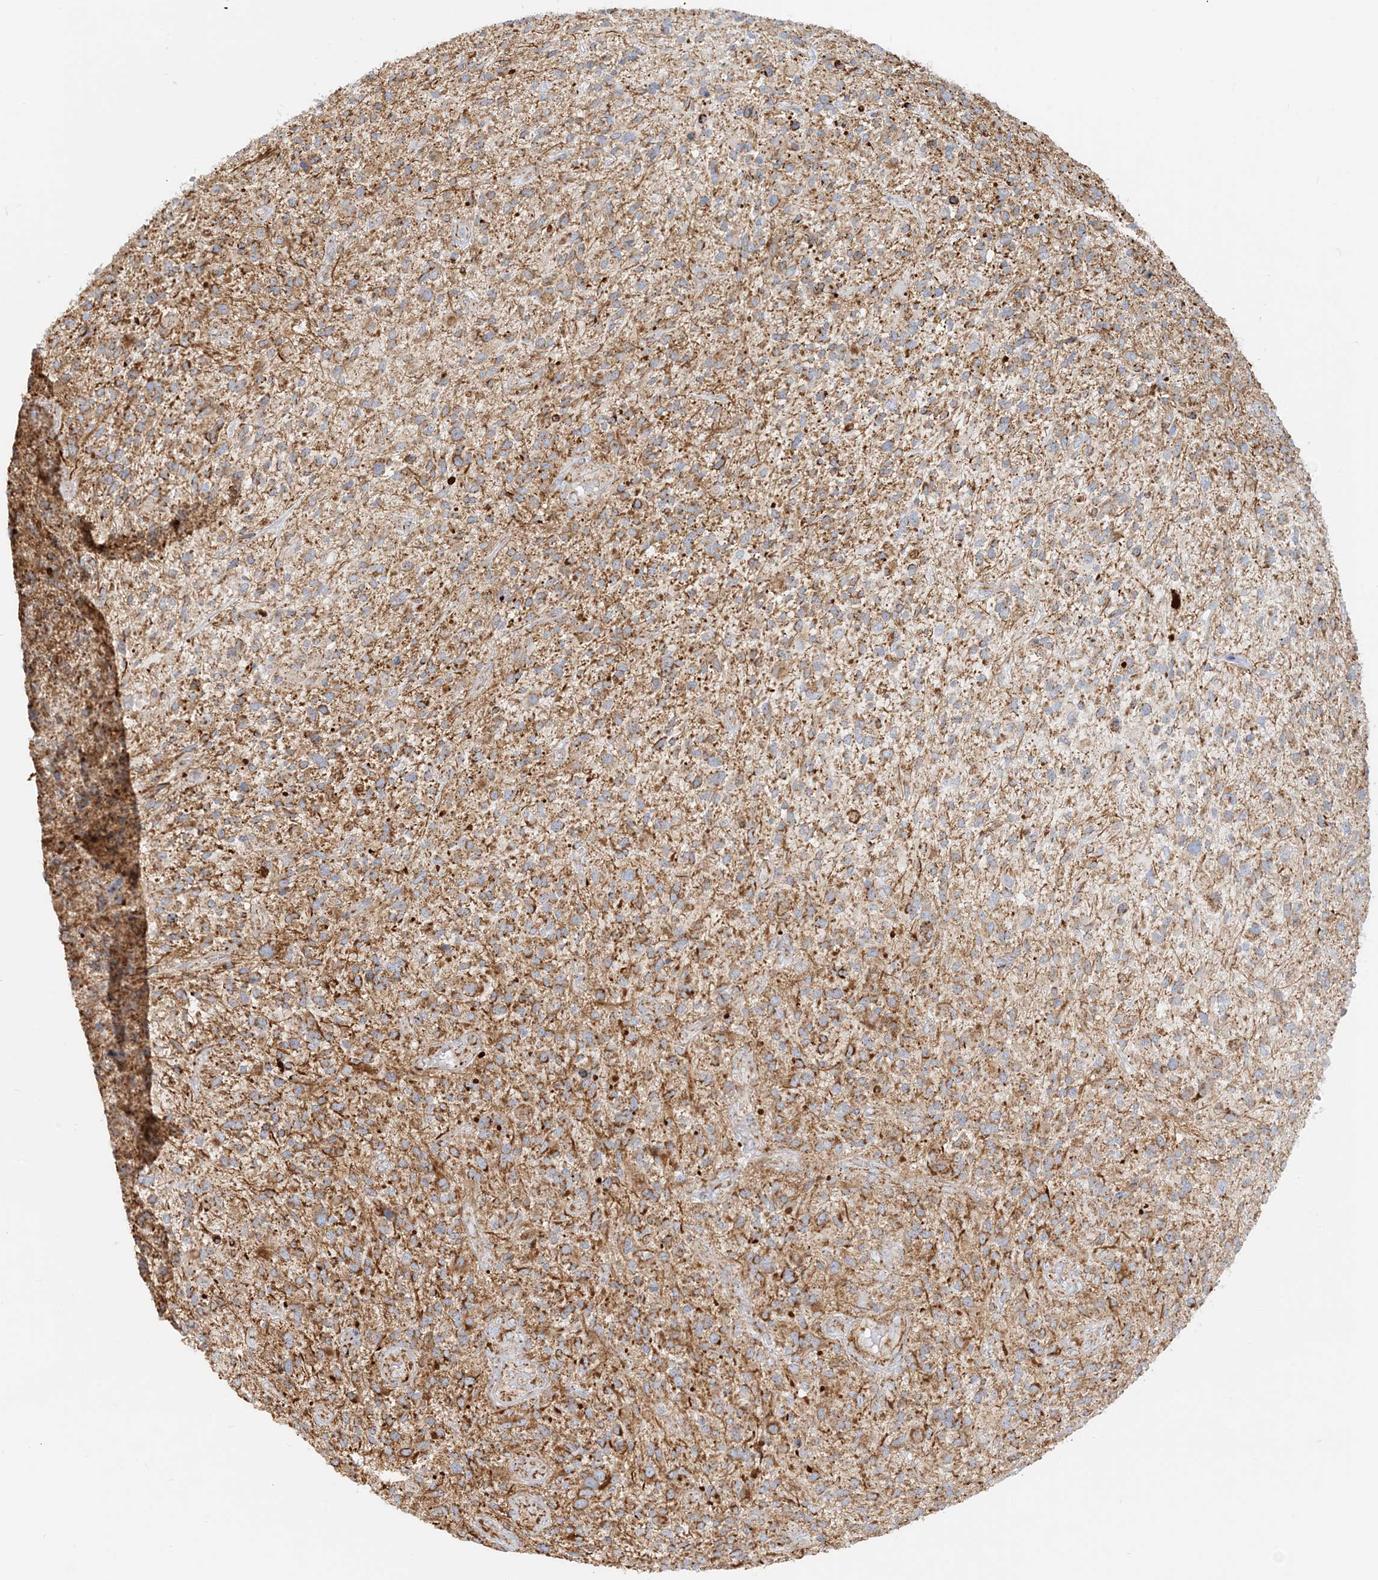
{"staining": {"intensity": "moderate", "quantity": ">75%", "location": "cytoplasmic/membranous"}, "tissue": "glioma", "cell_type": "Tumor cells", "image_type": "cancer", "snomed": [{"axis": "morphology", "description": "Glioma, malignant, High grade"}, {"axis": "topography", "description": "Brain"}], "caption": "A medium amount of moderate cytoplasmic/membranous positivity is identified in approximately >75% of tumor cells in glioma tissue.", "gene": "COA3", "patient": {"sex": "male", "age": 47}}